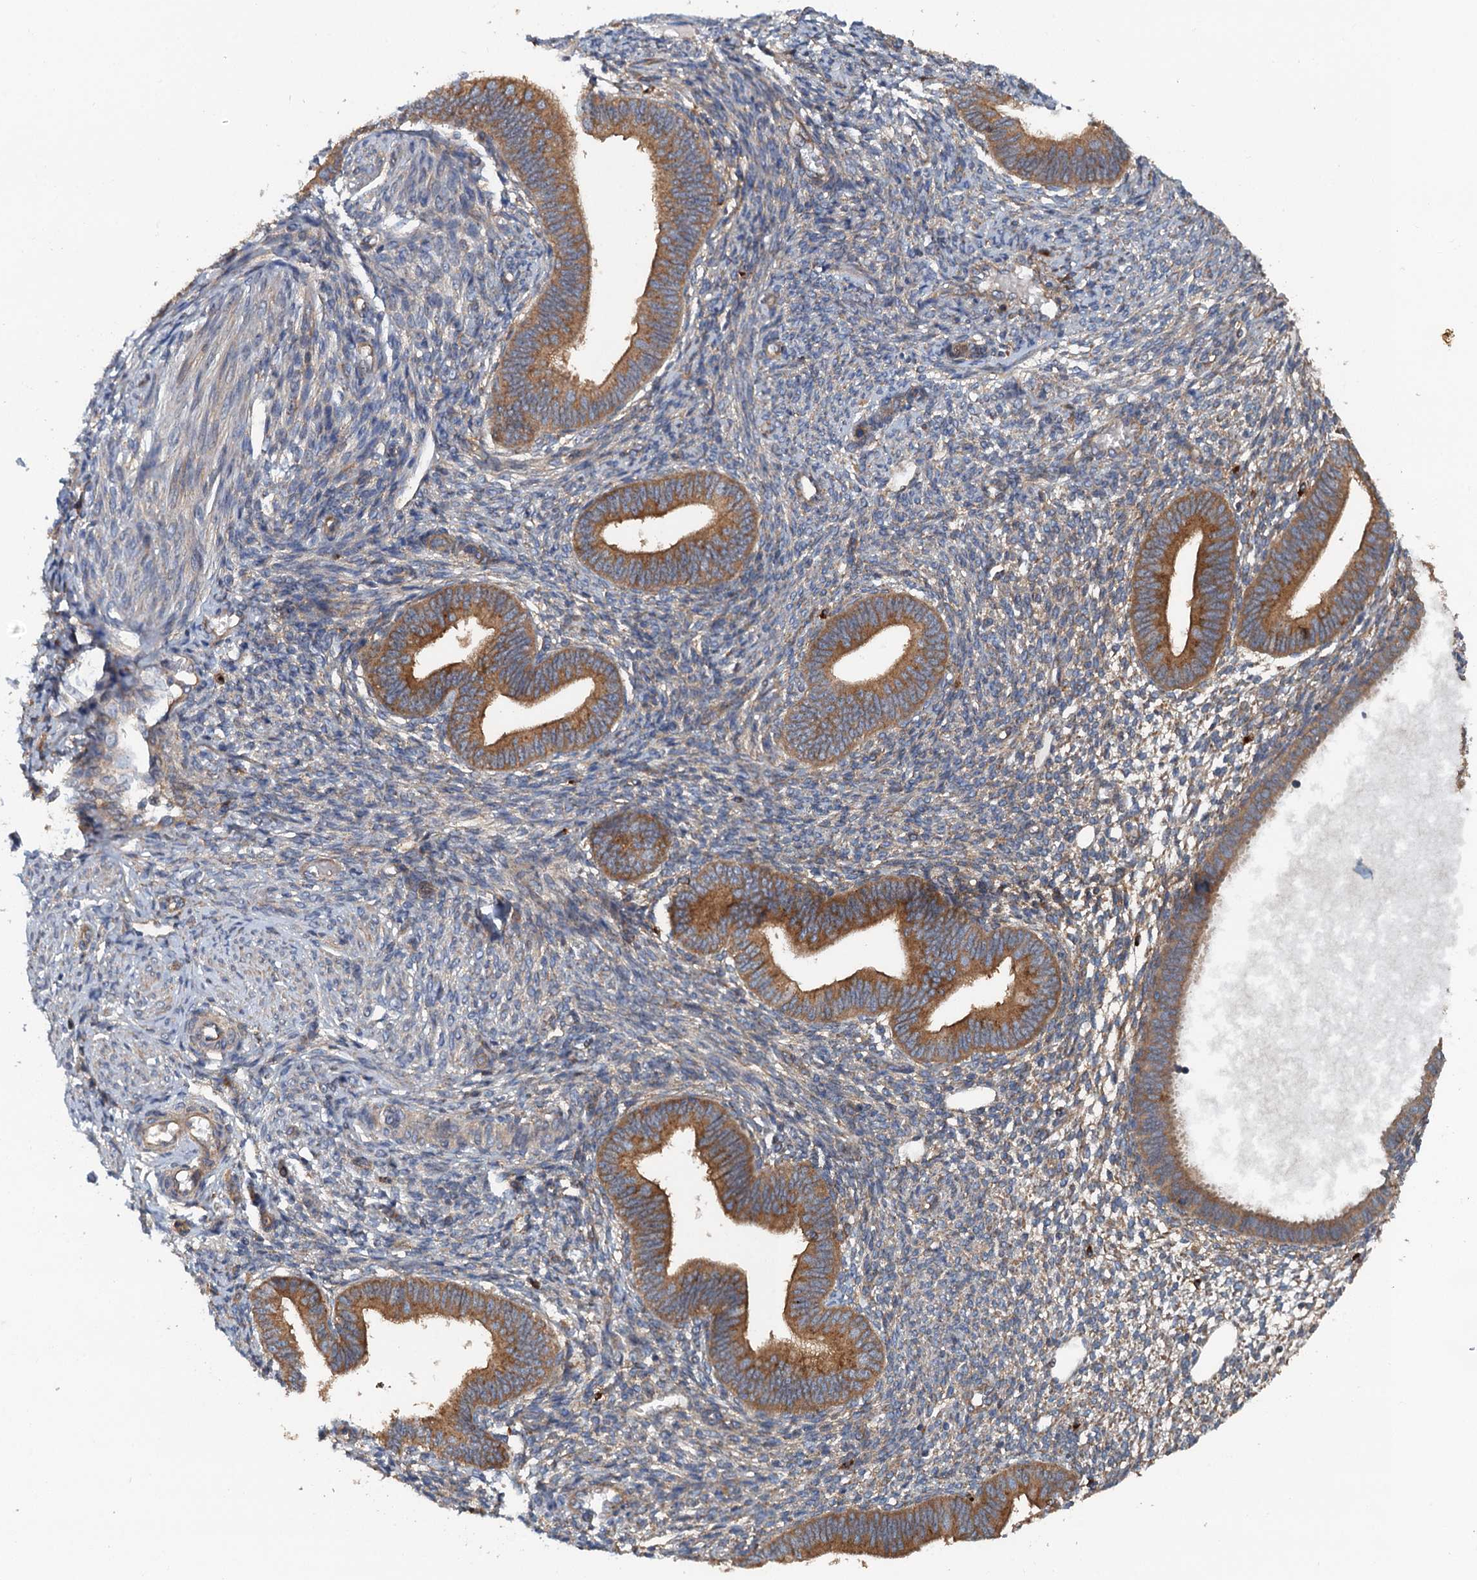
{"staining": {"intensity": "negative", "quantity": "none", "location": "none"}, "tissue": "endometrium", "cell_type": "Cells in endometrial stroma", "image_type": "normal", "snomed": [{"axis": "morphology", "description": "Normal tissue, NOS"}, {"axis": "topography", "description": "Endometrium"}], "caption": "Human endometrium stained for a protein using IHC exhibits no staining in cells in endometrial stroma.", "gene": "COG3", "patient": {"sex": "female", "age": 46}}